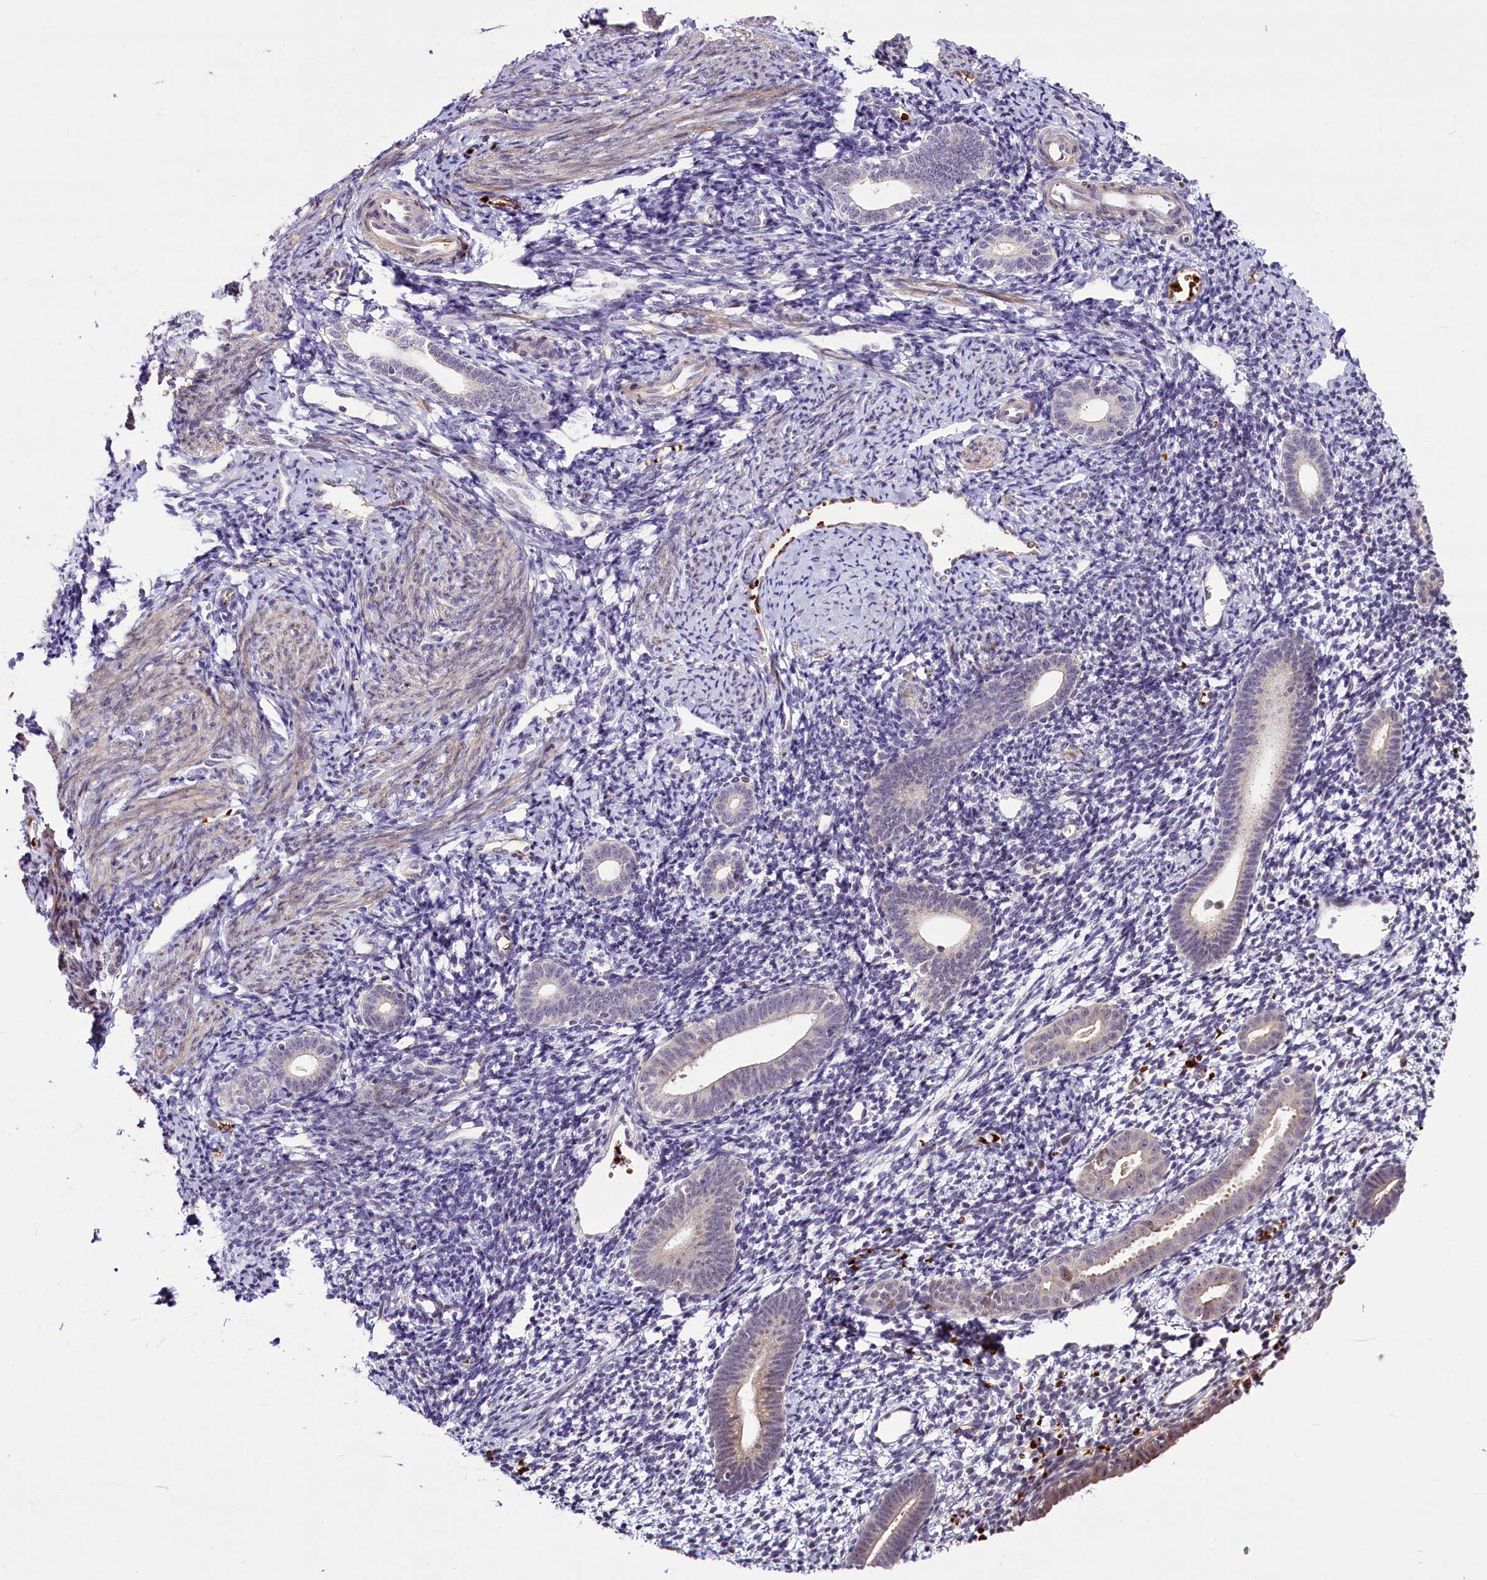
{"staining": {"intensity": "negative", "quantity": "none", "location": "none"}, "tissue": "endometrium", "cell_type": "Cells in endometrial stroma", "image_type": "normal", "snomed": [{"axis": "morphology", "description": "Normal tissue, NOS"}, {"axis": "topography", "description": "Endometrium"}], "caption": "IHC of unremarkable human endometrium demonstrates no staining in cells in endometrial stroma.", "gene": "SUSD3", "patient": {"sex": "female", "age": 56}}